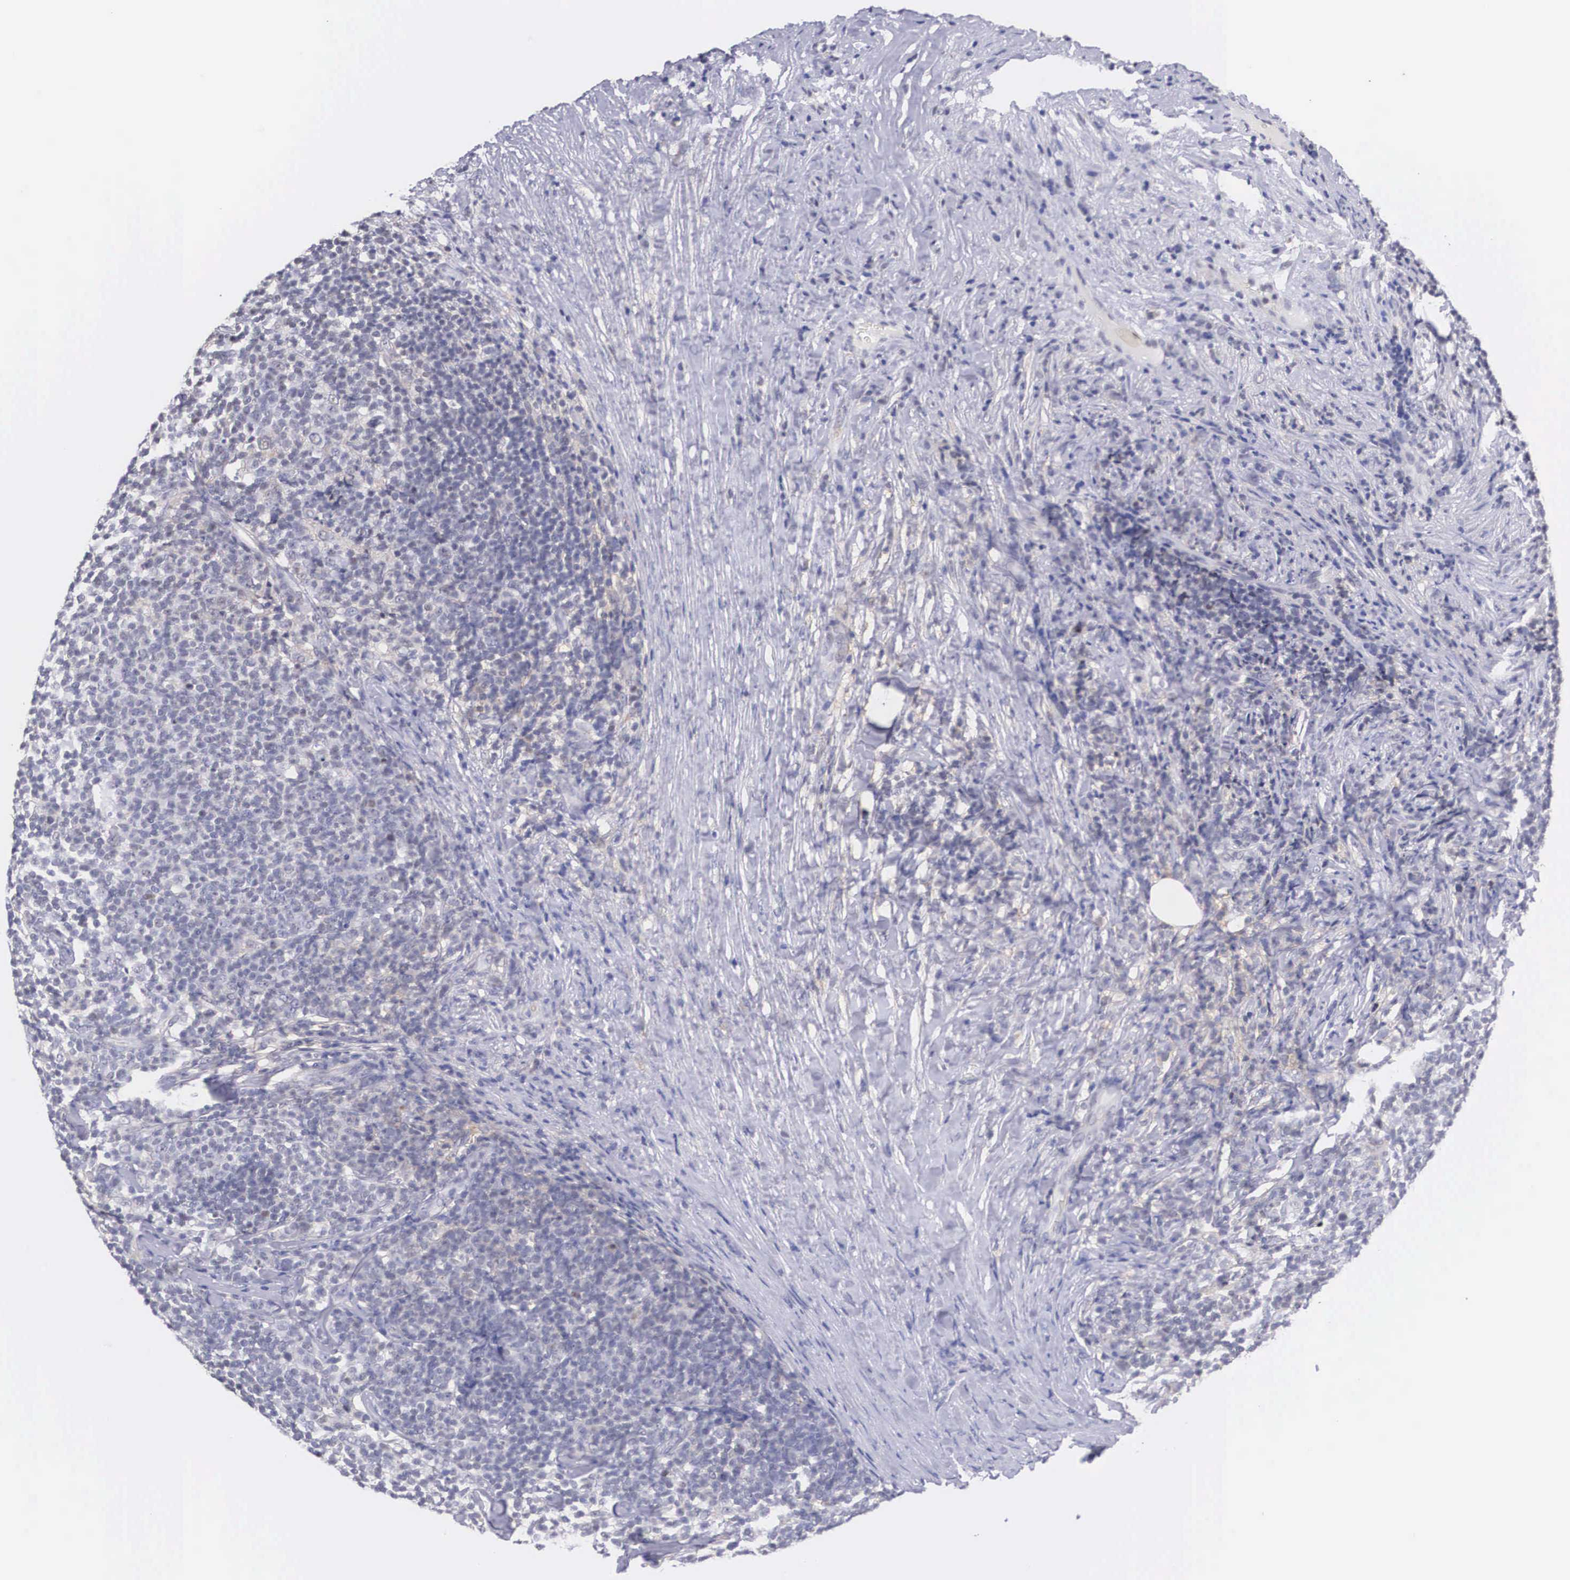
{"staining": {"intensity": "negative", "quantity": "none", "location": "none"}, "tissue": "lymphoma", "cell_type": "Tumor cells", "image_type": "cancer", "snomed": [{"axis": "morphology", "description": "Malignant lymphoma, non-Hodgkin's type, Low grade"}, {"axis": "topography", "description": "Lymph node"}], "caption": "Immunohistochemical staining of human lymphoma shows no significant expression in tumor cells.", "gene": "NR4A2", "patient": {"sex": "male", "age": 74}}